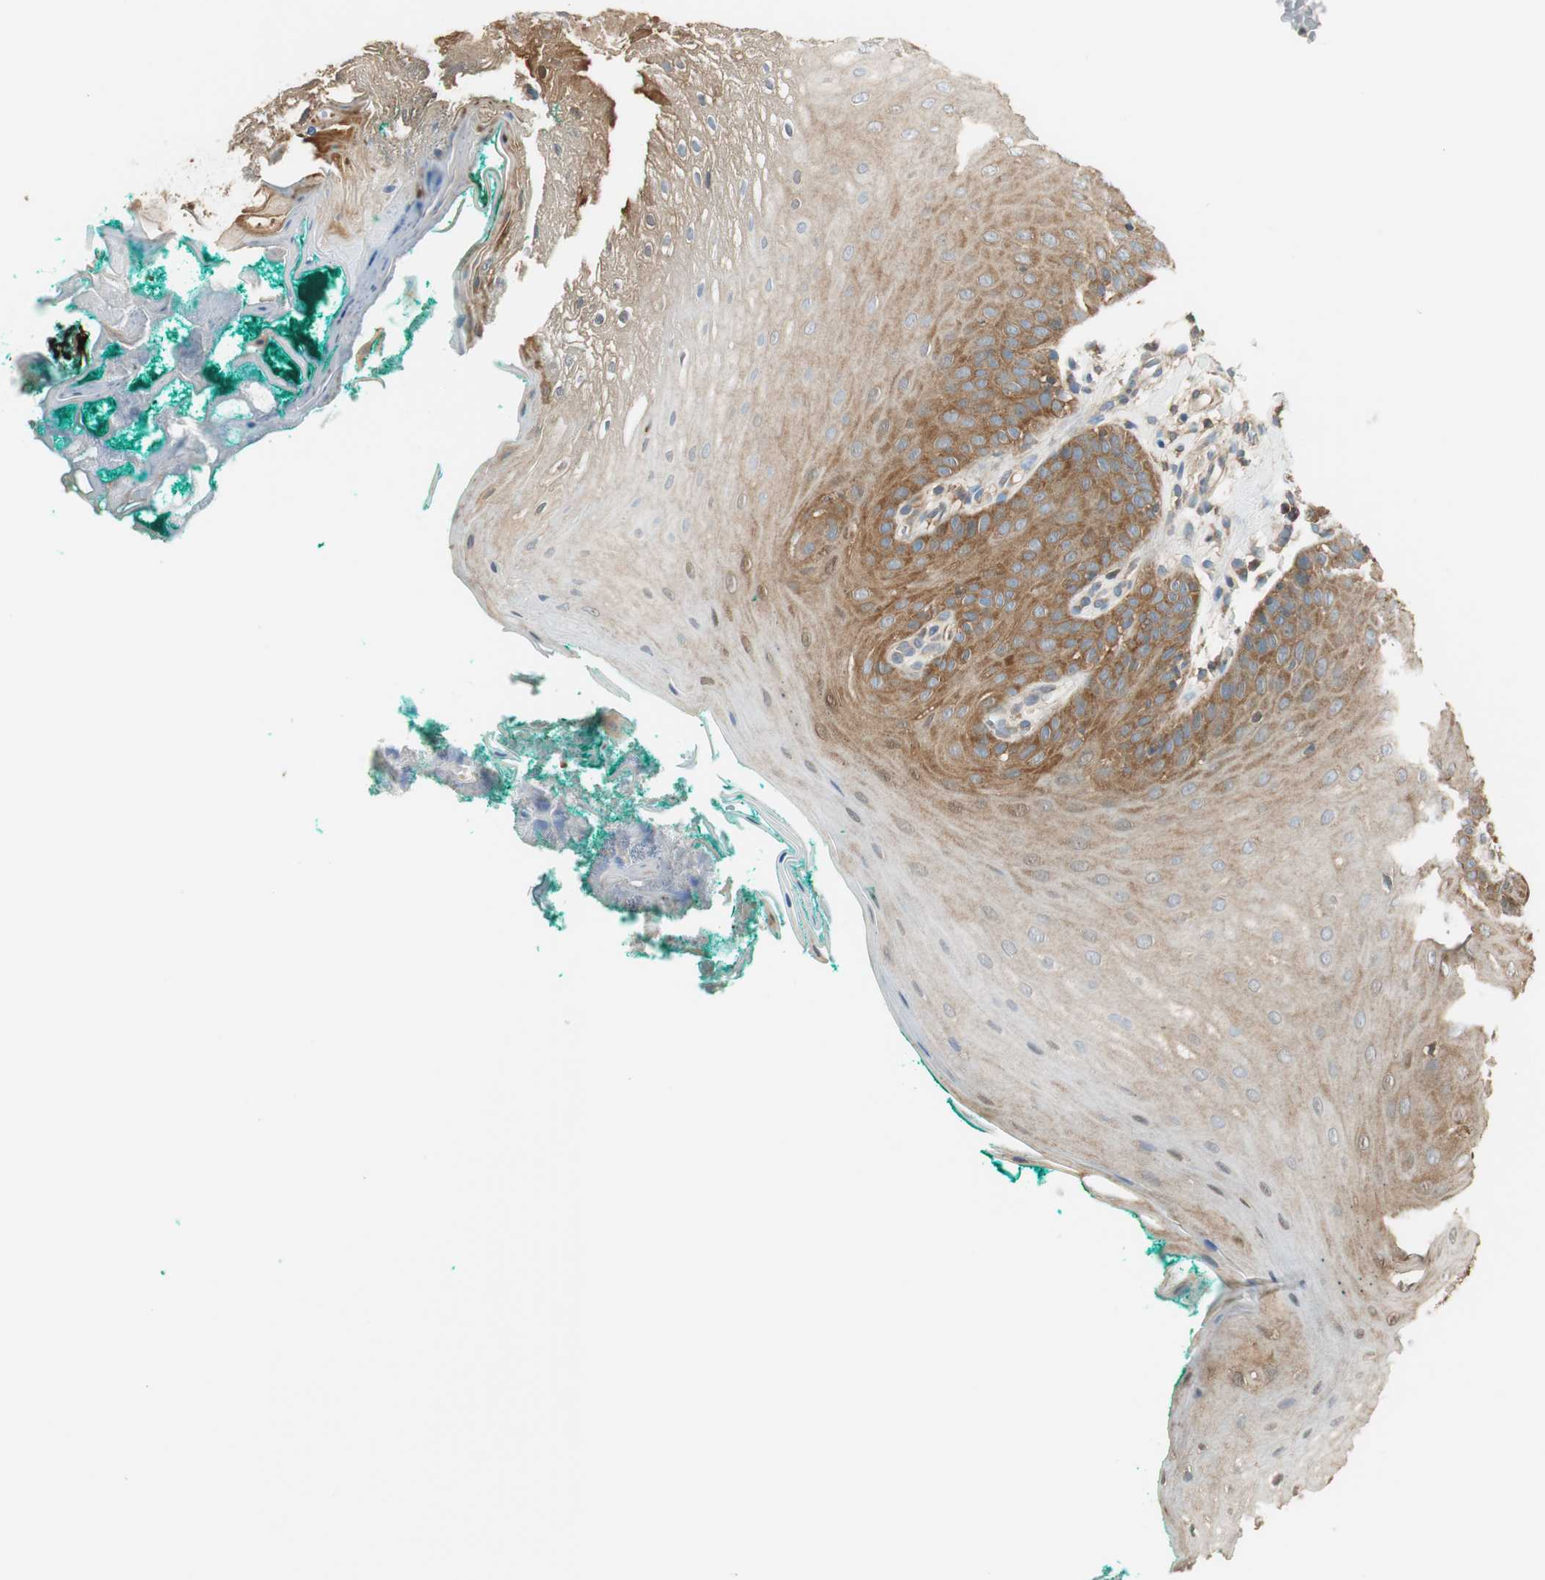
{"staining": {"intensity": "moderate", "quantity": "25%-75%", "location": "cytoplasmic/membranous"}, "tissue": "oral mucosa", "cell_type": "Squamous epithelial cells", "image_type": "normal", "snomed": [{"axis": "morphology", "description": "Normal tissue, NOS"}, {"axis": "topography", "description": "Skeletal muscle"}, {"axis": "topography", "description": "Oral tissue"}], "caption": "Immunohistochemistry (IHC) (DAB) staining of unremarkable oral mucosa exhibits moderate cytoplasmic/membranous protein expression in approximately 25%-75% of squamous epithelial cells. (Brightfield microscopy of DAB IHC at high magnification).", "gene": "PI4K2B", "patient": {"sex": "male", "age": 58}}